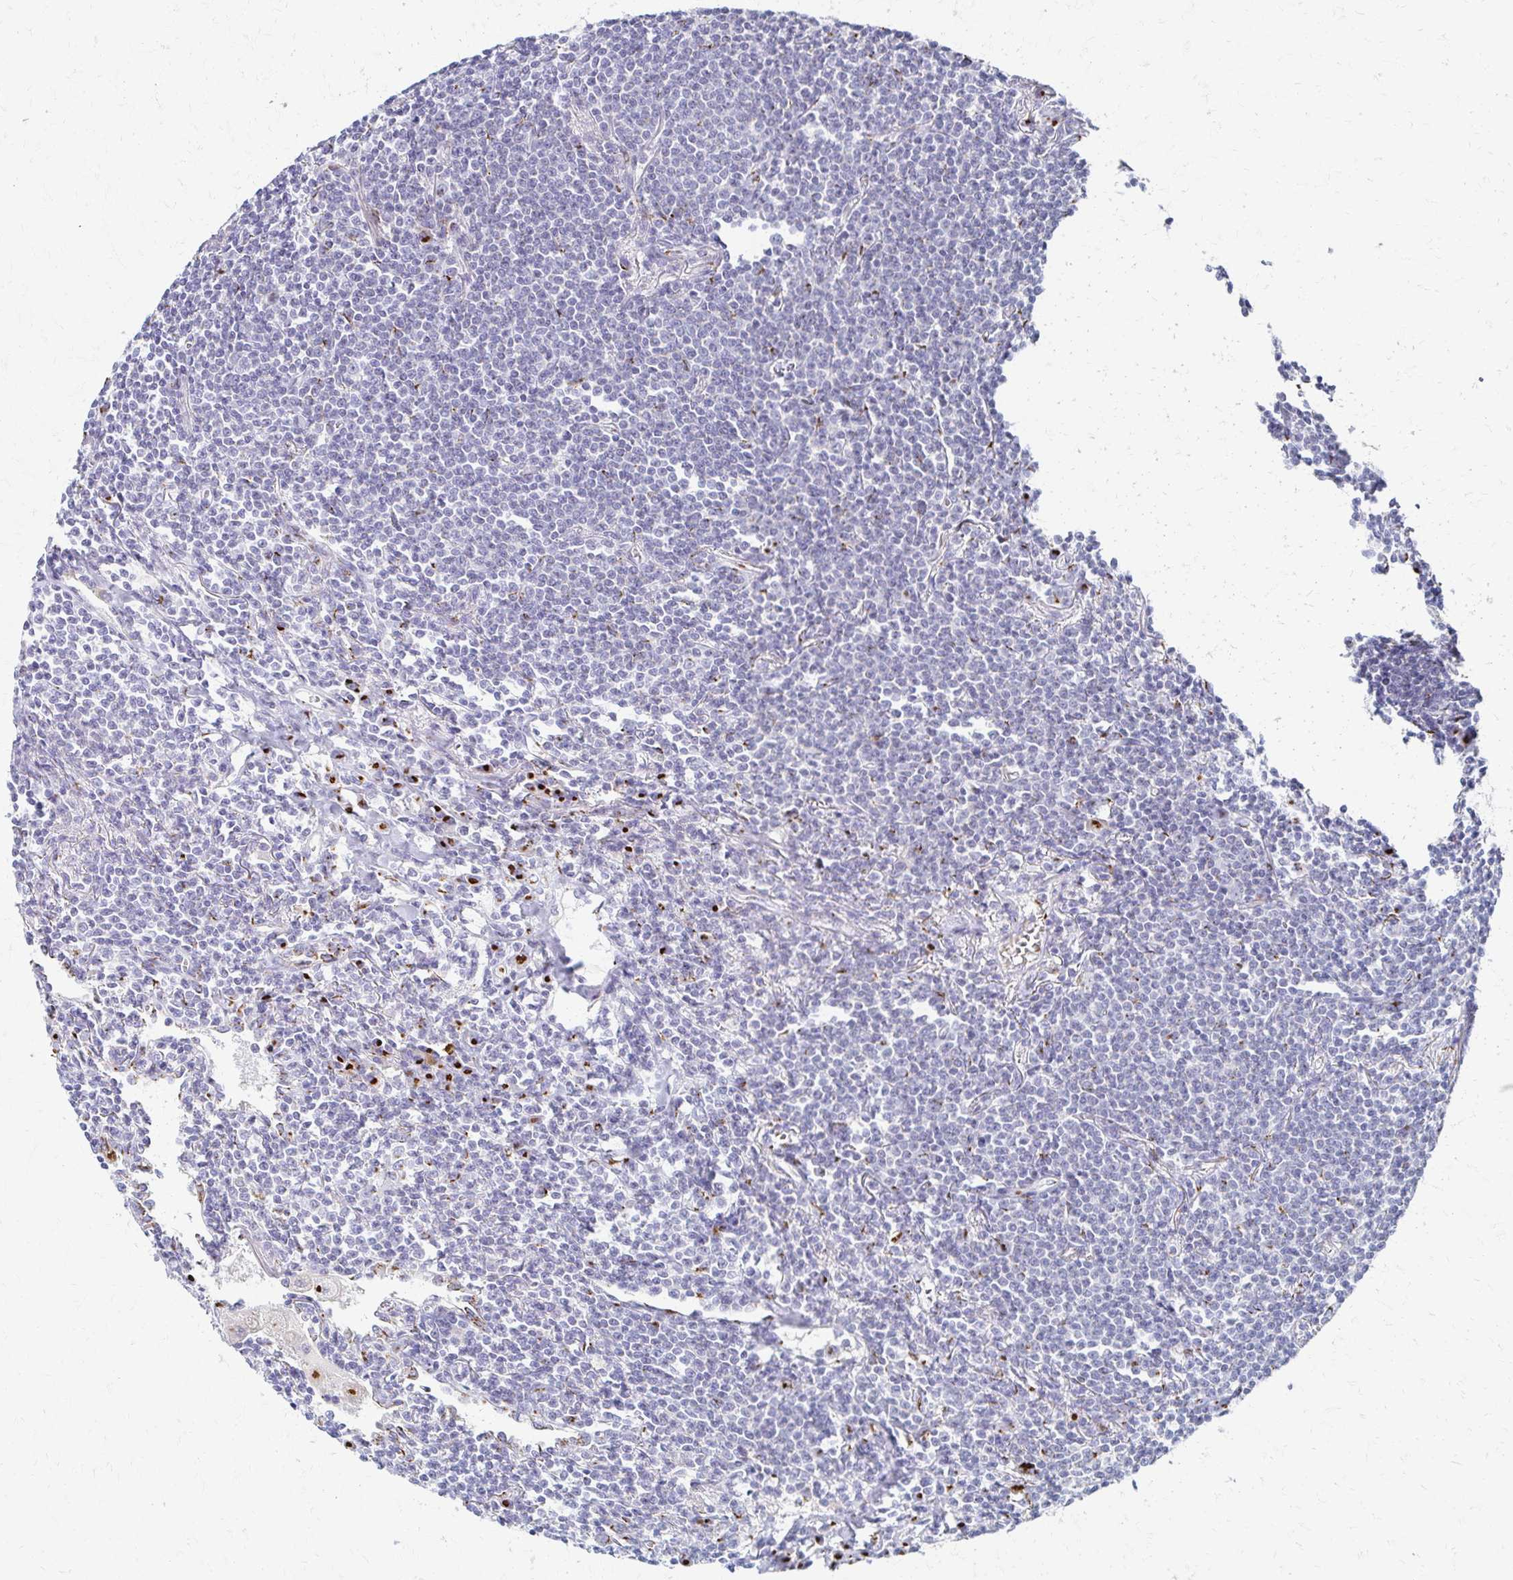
{"staining": {"intensity": "negative", "quantity": "none", "location": "none"}, "tissue": "lymphoma", "cell_type": "Tumor cells", "image_type": "cancer", "snomed": [{"axis": "morphology", "description": "Malignant lymphoma, non-Hodgkin's type, Low grade"}, {"axis": "topography", "description": "Lung"}], "caption": "Immunohistochemical staining of human lymphoma demonstrates no significant positivity in tumor cells.", "gene": "TM9SF1", "patient": {"sex": "female", "age": 71}}